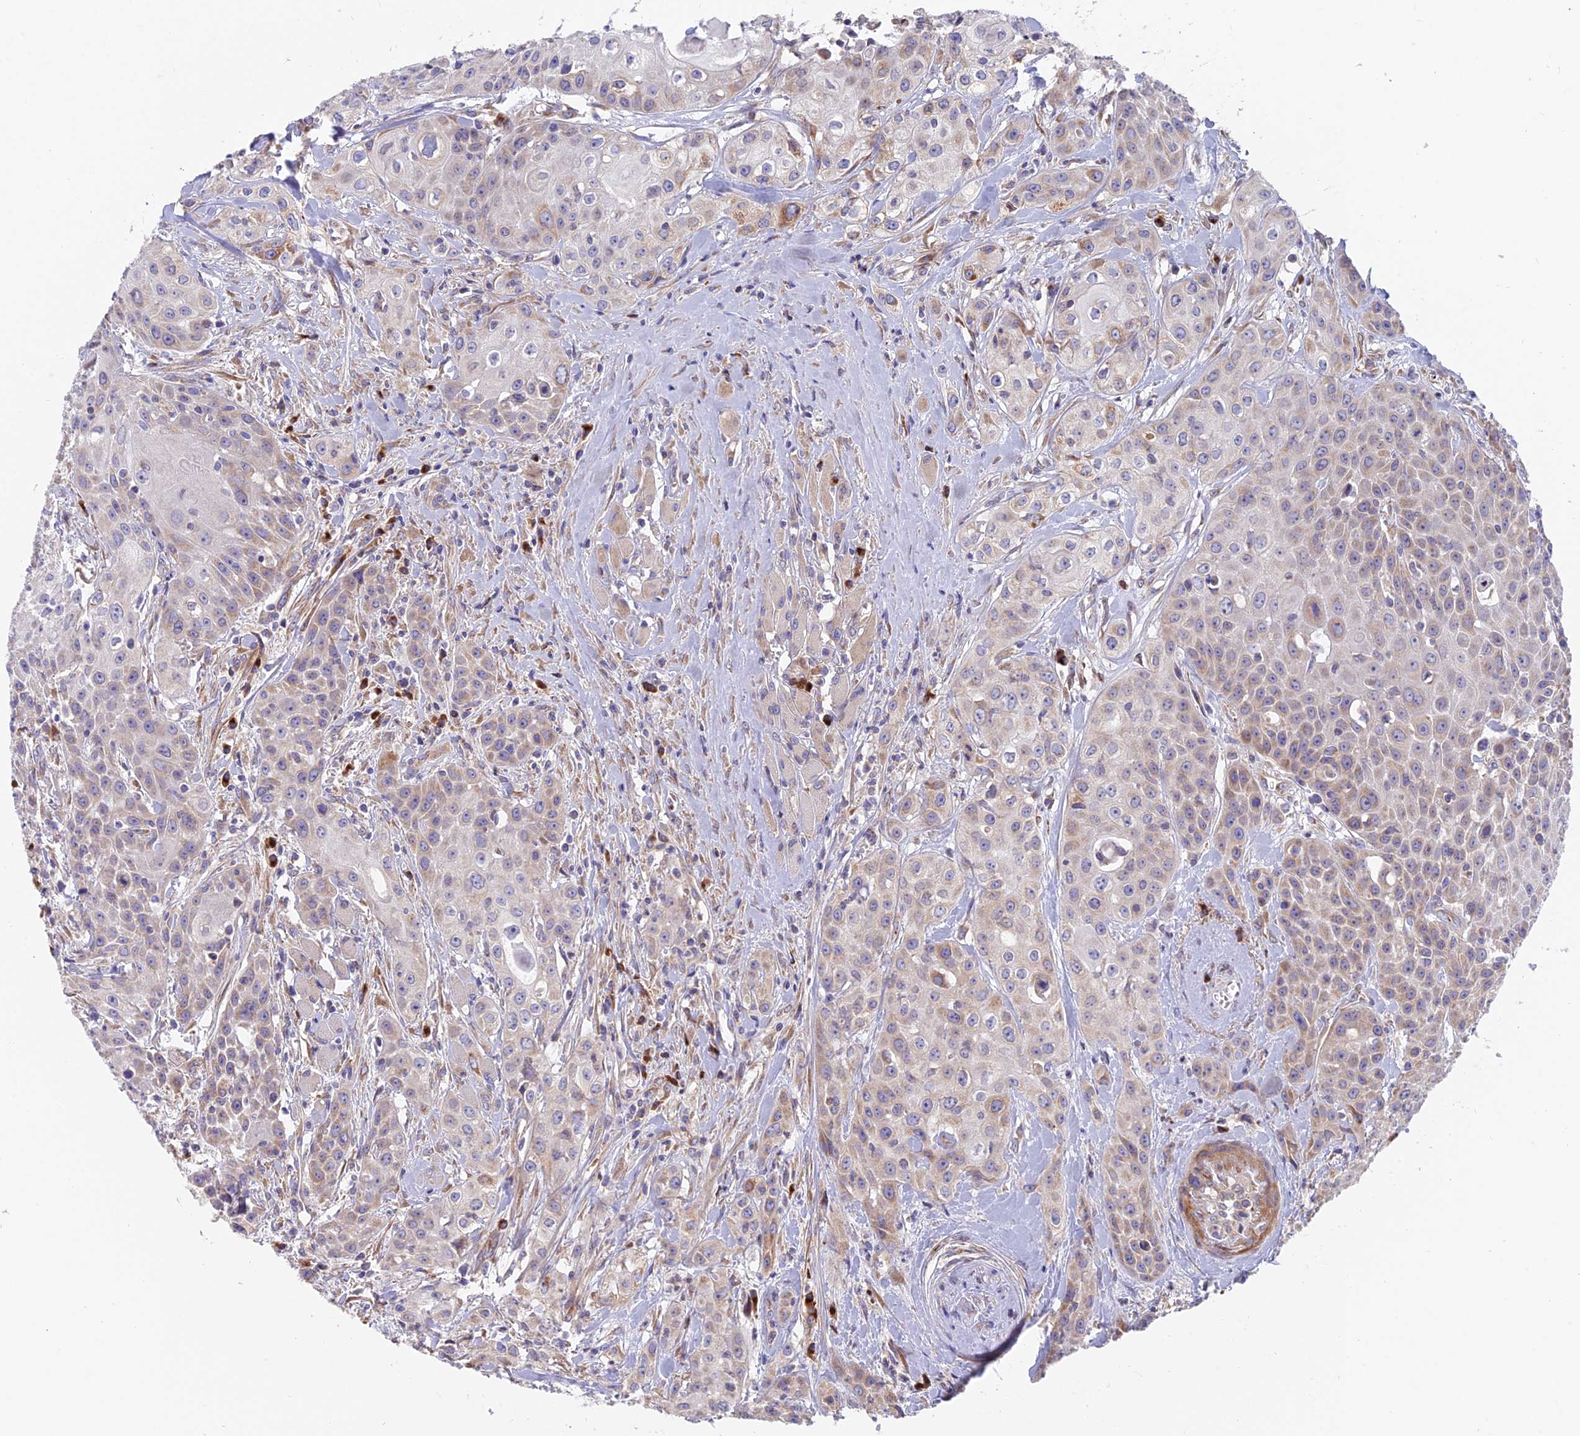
{"staining": {"intensity": "moderate", "quantity": "<25%", "location": "cytoplasmic/membranous"}, "tissue": "head and neck cancer", "cell_type": "Tumor cells", "image_type": "cancer", "snomed": [{"axis": "morphology", "description": "Squamous cell carcinoma, NOS"}, {"axis": "topography", "description": "Oral tissue"}, {"axis": "topography", "description": "Head-Neck"}], "caption": "Tumor cells display low levels of moderate cytoplasmic/membranous staining in approximately <25% of cells in head and neck cancer (squamous cell carcinoma). The staining is performed using DAB brown chromogen to label protein expression. The nuclei are counter-stained blue using hematoxylin.", "gene": "TBC1D20", "patient": {"sex": "female", "age": 82}}